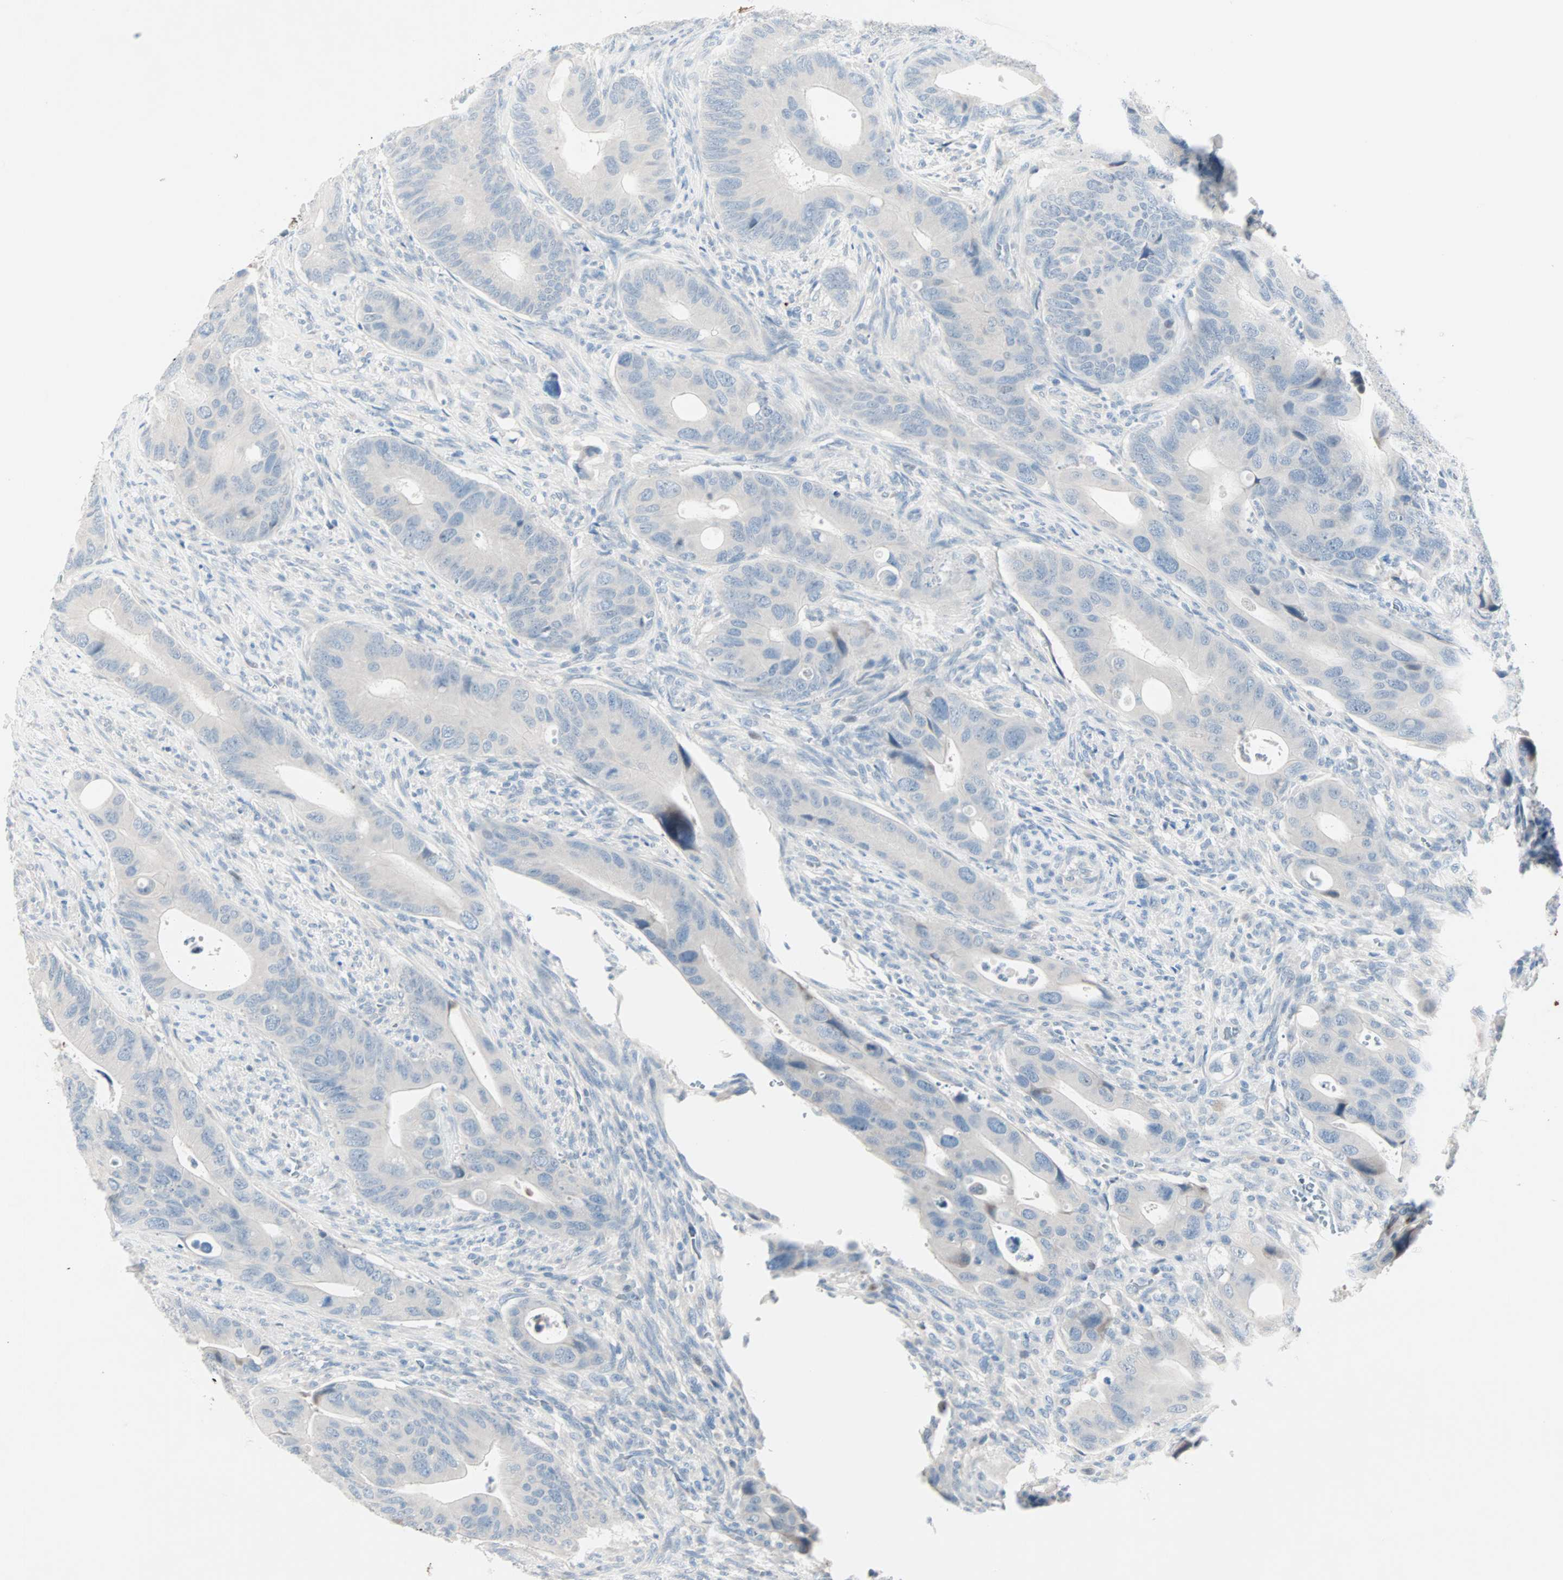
{"staining": {"intensity": "negative", "quantity": "none", "location": "none"}, "tissue": "colorectal cancer", "cell_type": "Tumor cells", "image_type": "cancer", "snomed": [{"axis": "morphology", "description": "Adenocarcinoma, NOS"}, {"axis": "topography", "description": "Rectum"}], "caption": "High power microscopy photomicrograph of an immunohistochemistry photomicrograph of adenocarcinoma (colorectal), revealing no significant expression in tumor cells. (Brightfield microscopy of DAB immunohistochemistry at high magnification).", "gene": "NEFH", "patient": {"sex": "female", "age": 57}}